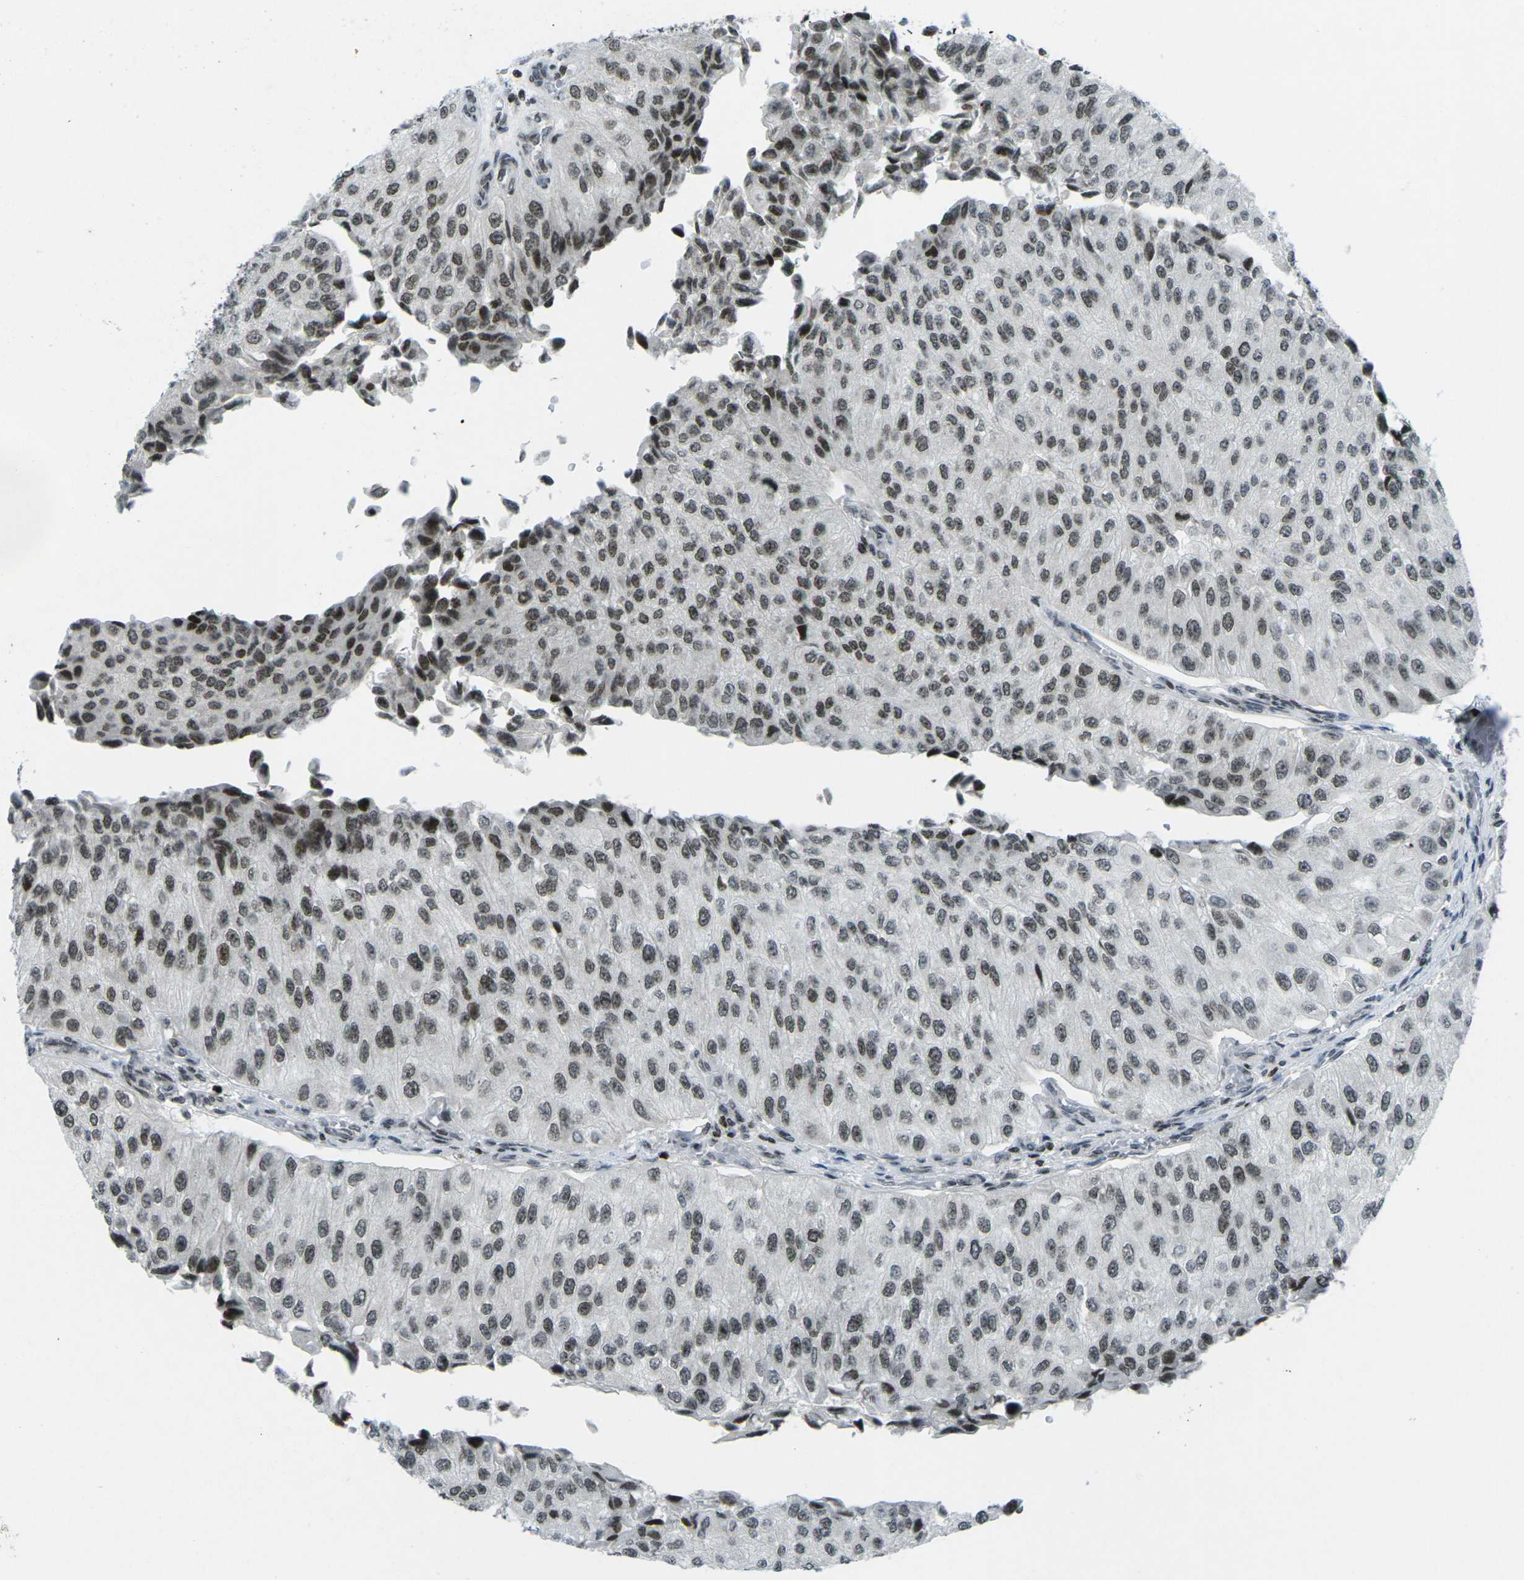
{"staining": {"intensity": "moderate", "quantity": "25%-75%", "location": "nuclear"}, "tissue": "urothelial cancer", "cell_type": "Tumor cells", "image_type": "cancer", "snomed": [{"axis": "morphology", "description": "Urothelial carcinoma, High grade"}, {"axis": "topography", "description": "Kidney"}, {"axis": "topography", "description": "Urinary bladder"}], "caption": "Immunohistochemistry (IHC) image of human urothelial cancer stained for a protein (brown), which exhibits medium levels of moderate nuclear staining in approximately 25%-75% of tumor cells.", "gene": "EME1", "patient": {"sex": "male", "age": 77}}